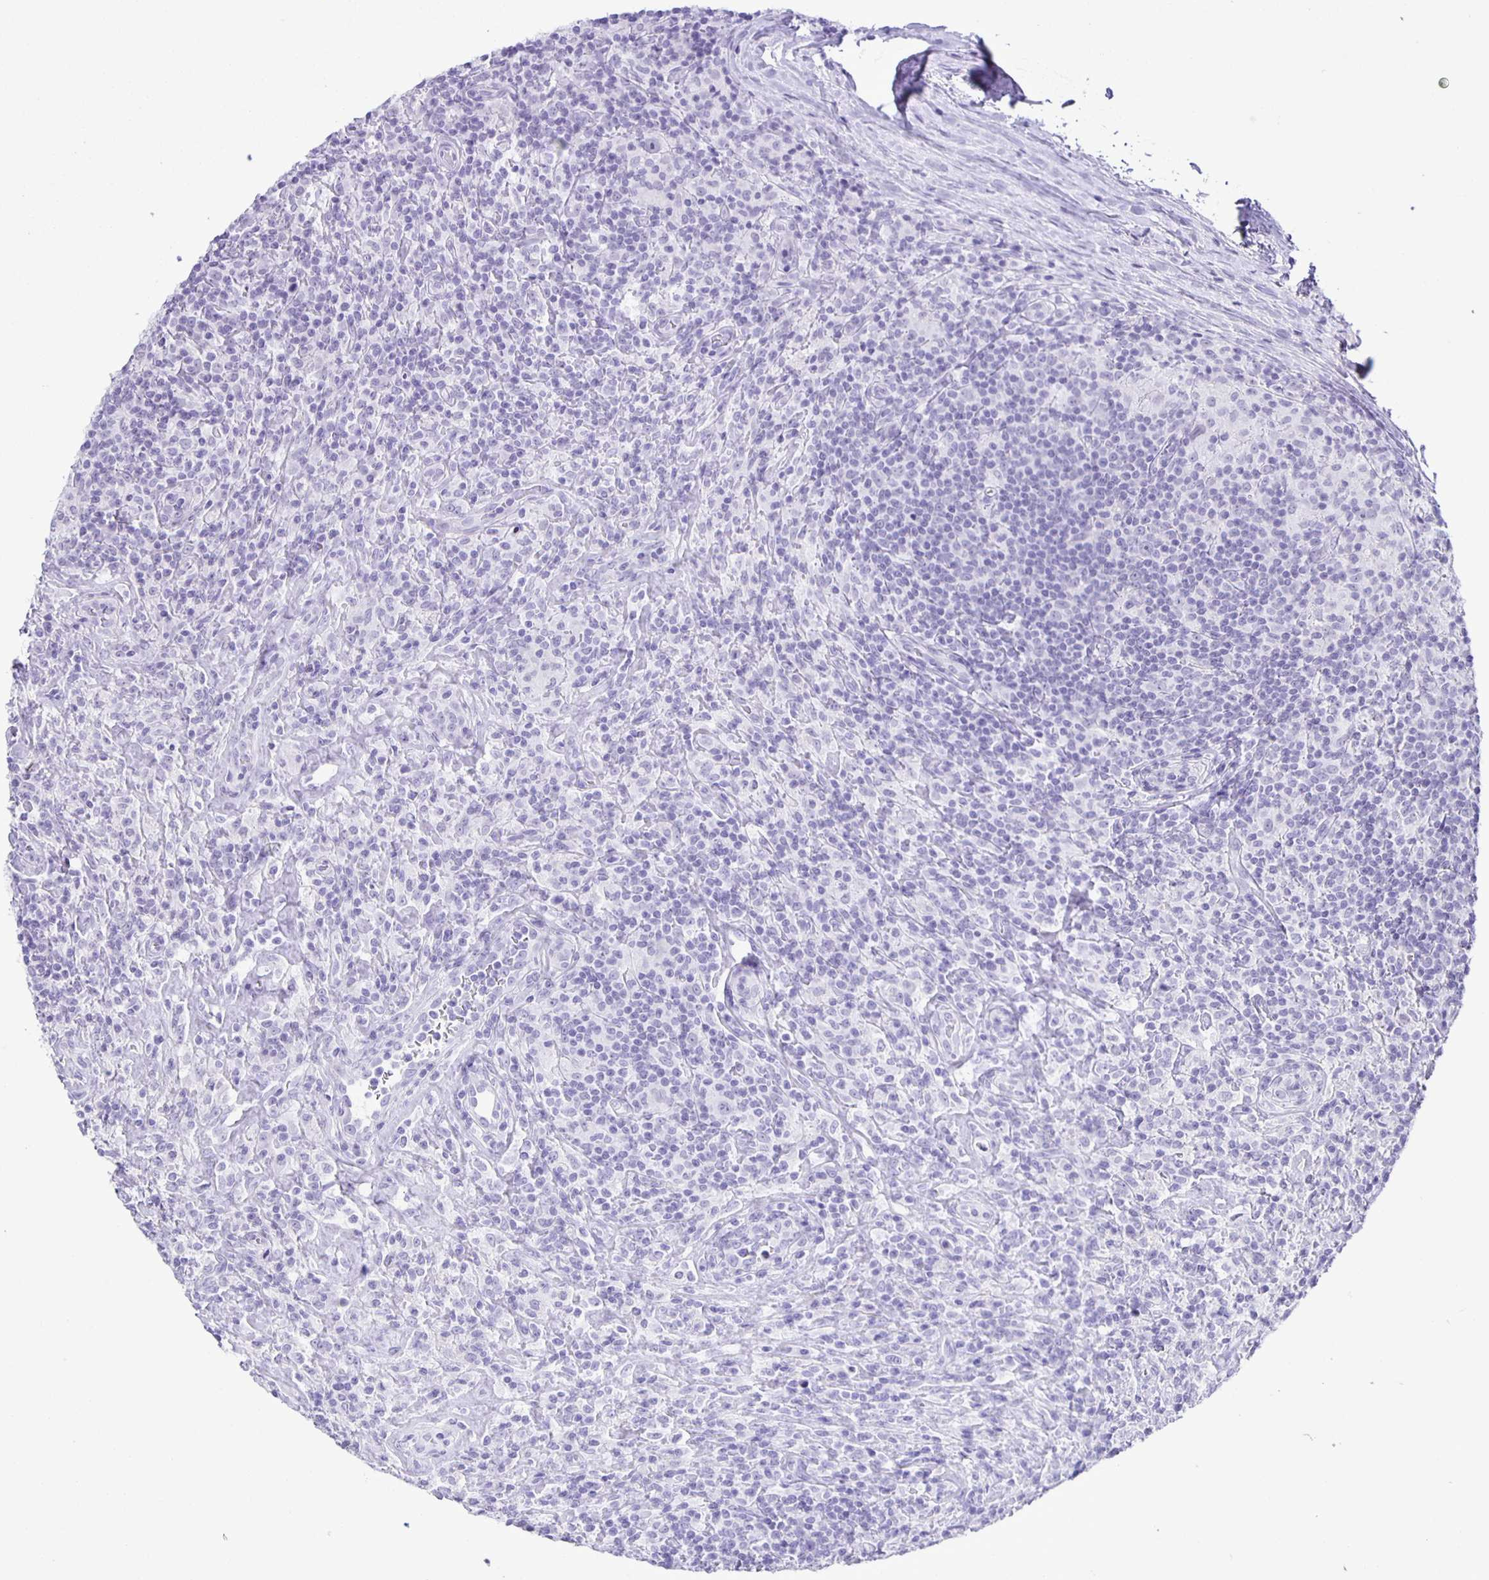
{"staining": {"intensity": "negative", "quantity": "none", "location": "none"}, "tissue": "lymphoma", "cell_type": "Tumor cells", "image_type": "cancer", "snomed": [{"axis": "morphology", "description": "Hodgkin's disease, NOS"}, {"axis": "morphology", "description": "Hodgkin's lymphoma, nodular sclerosis"}, {"axis": "topography", "description": "Lymph node"}], "caption": "Image shows no protein positivity in tumor cells of lymphoma tissue.", "gene": "EZHIP", "patient": {"sex": "female", "age": 10}}